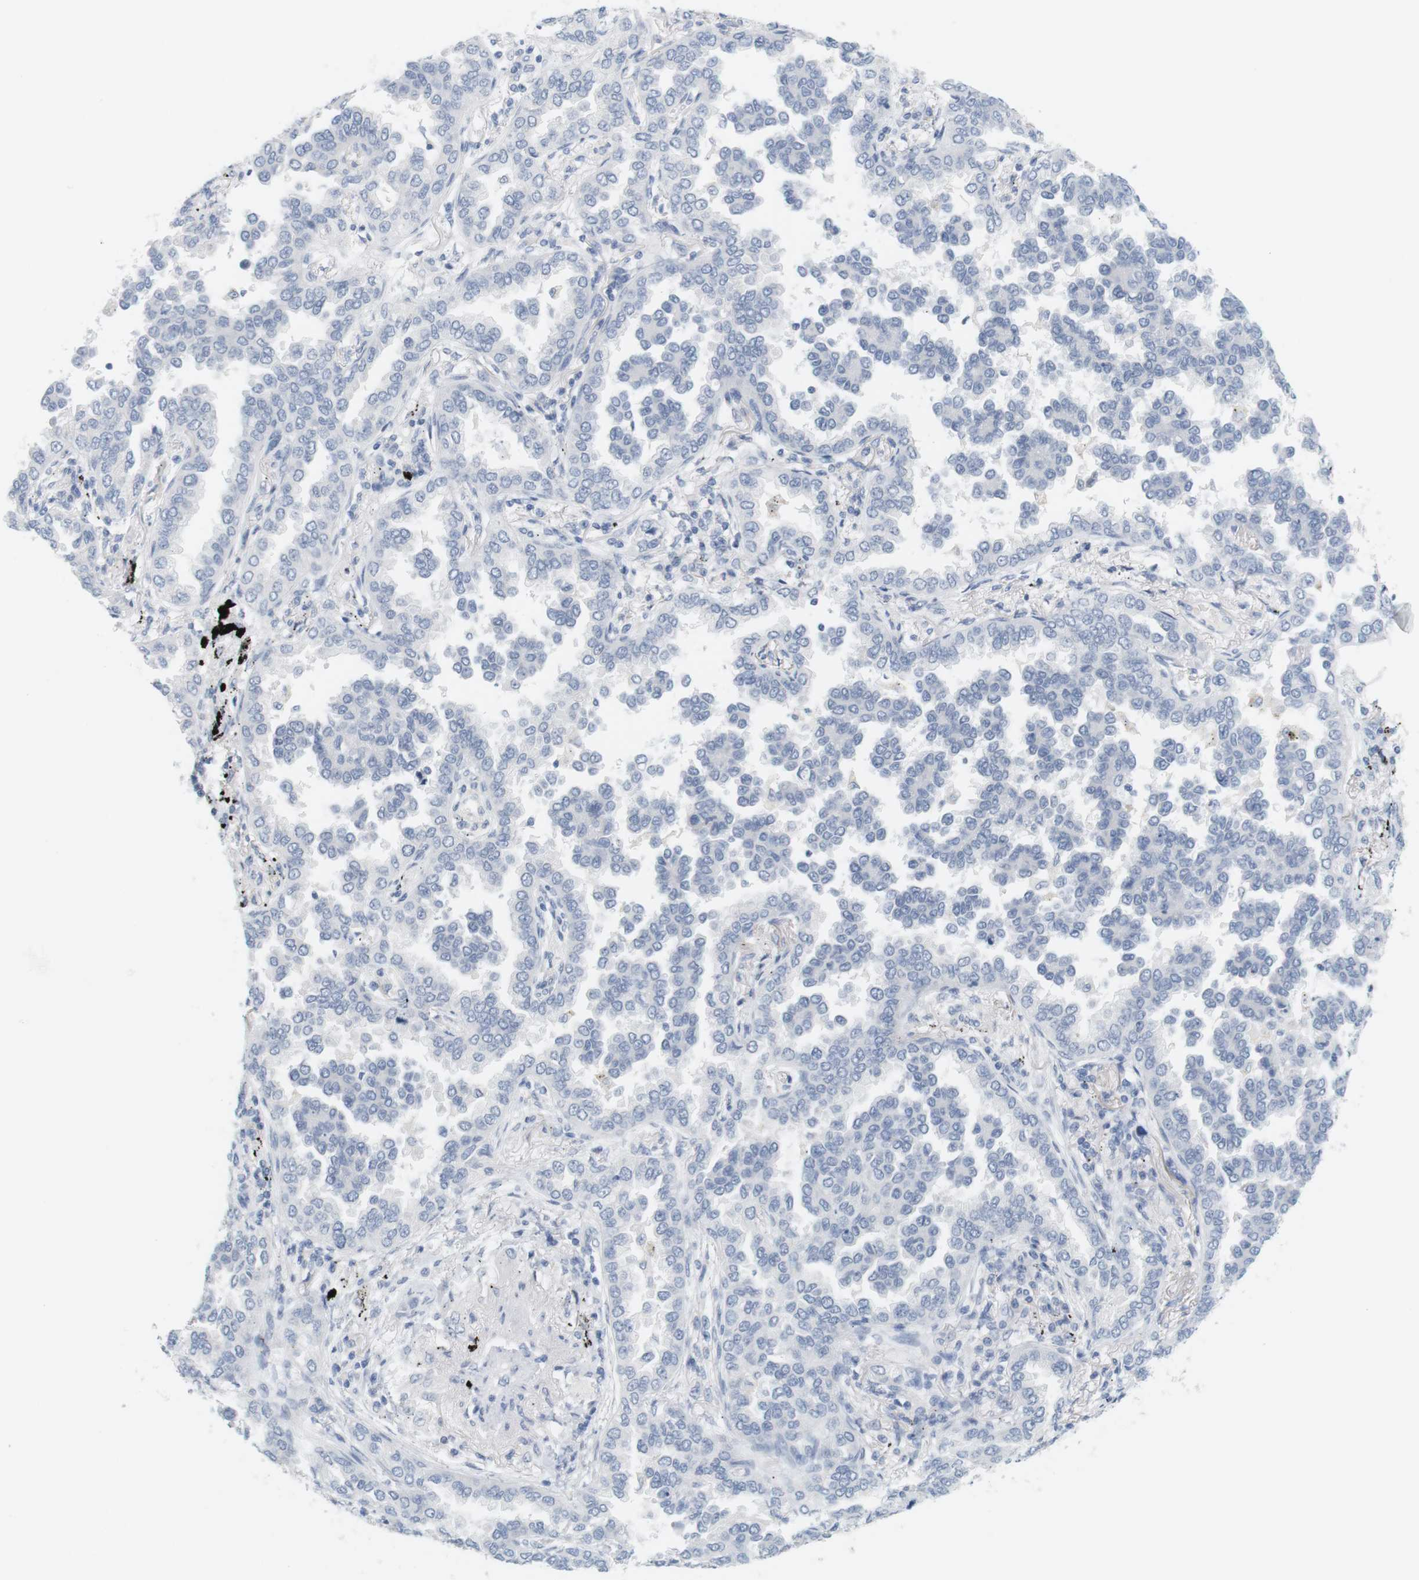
{"staining": {"intensity": "negative", "quantity": "none", "location": "none"}, "tissue": "lung cancer", "cell_type": "Tumor cells", "image_type": "cancer", "snomed": [{"axis": "morphology", "description": "Normal tissue, NOS"}, {"axis": "morphology", "description": "Adenocarcinoma, NOS"}, {"axis": "topography", "description": "Lung"}], "caption": "This is an IHC photomicrograph of human lung adenocarcinoma. There is no staining in tumor cells.", "gene": "OPRM1", "patient": {"sex": "male", "age": 59}}